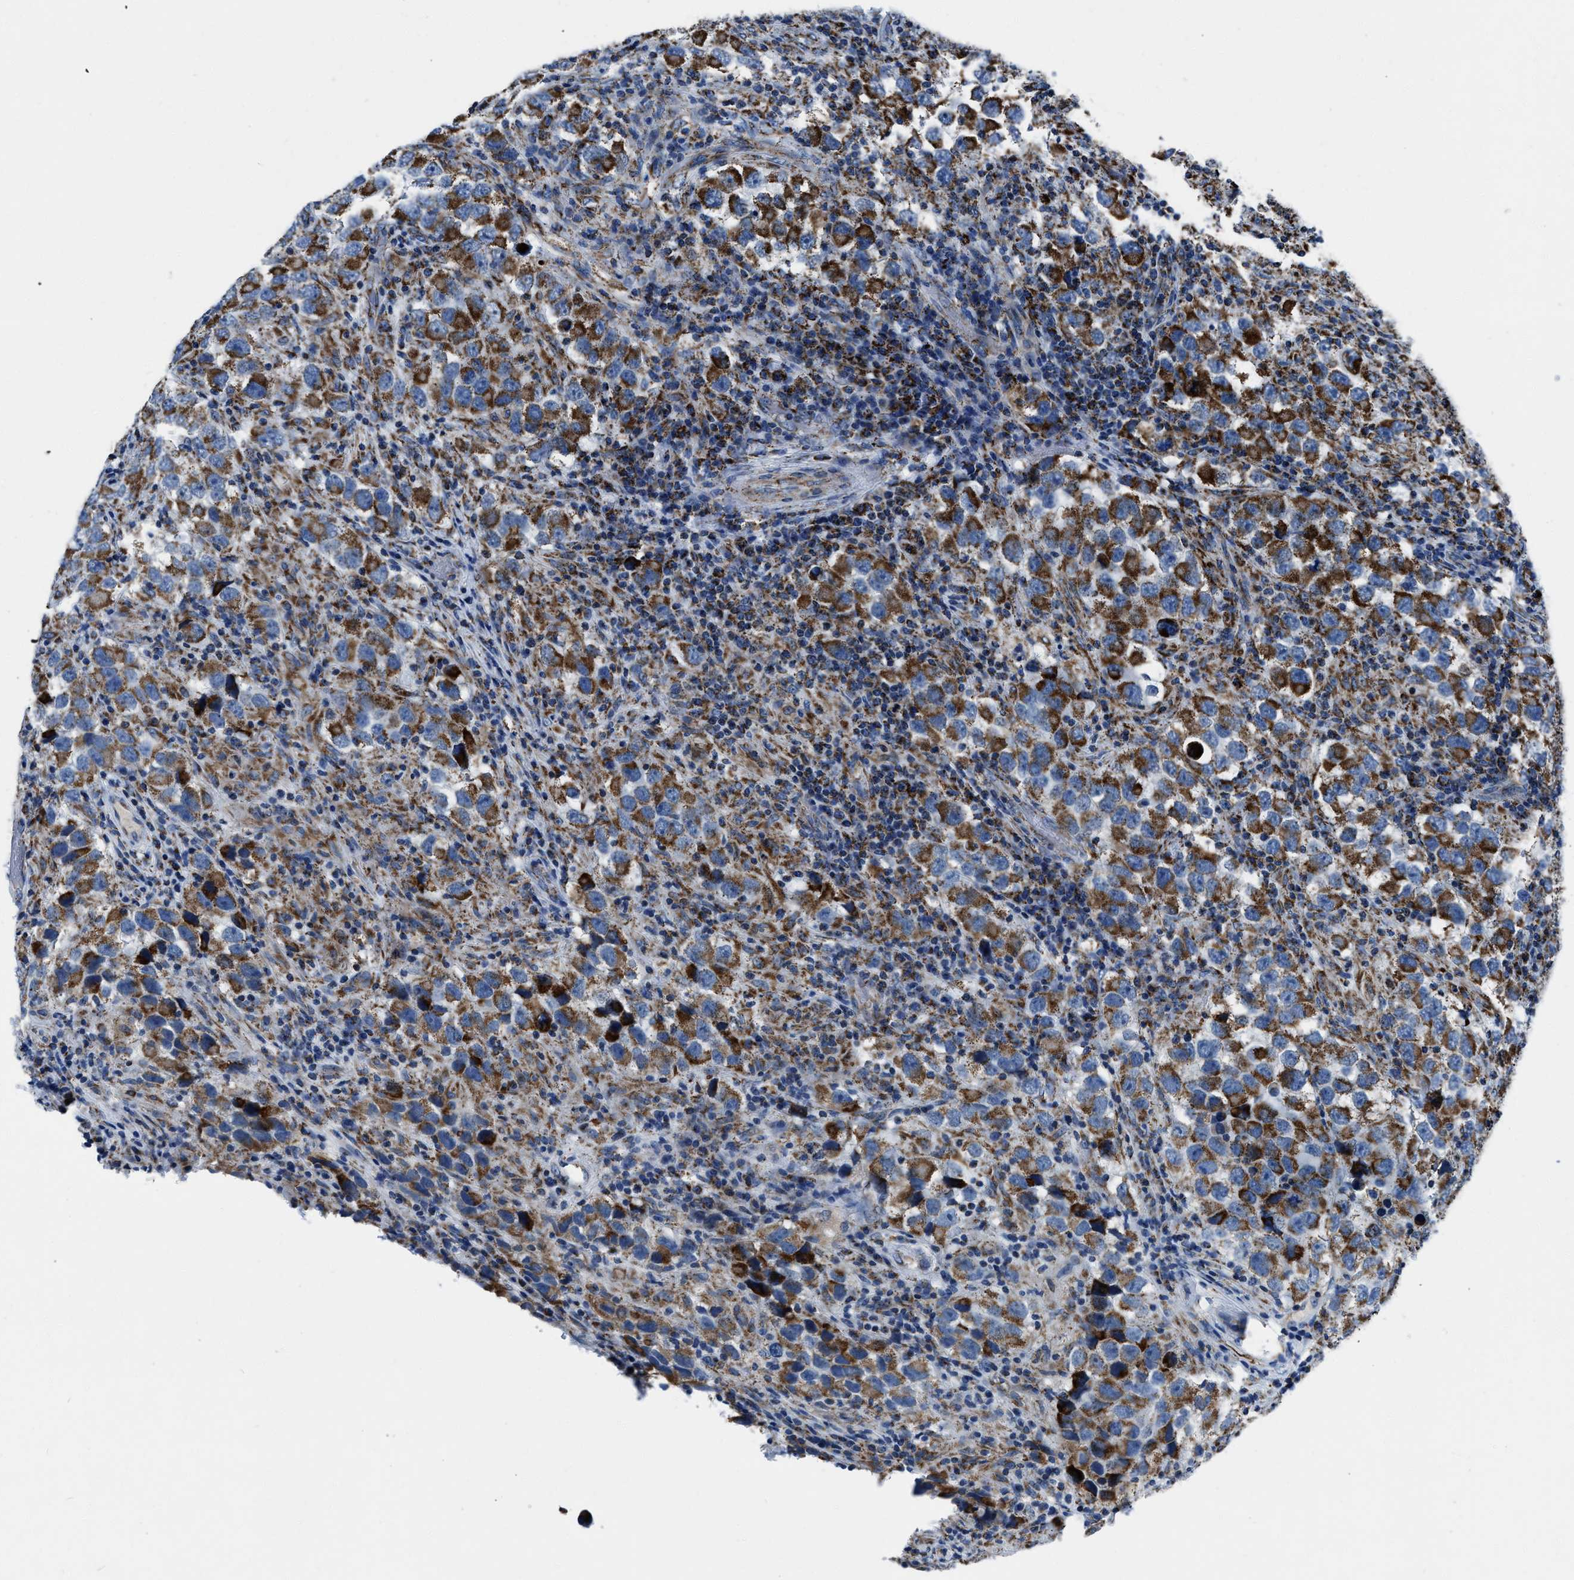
{"staining": {"intensity": "strong", "quantity": ">75%", "location": "cytoplasmic/membranous"}, "tissue": "testis cancer", "cell_type": "Tumor cells", "image_type": "cancer", "snomed": [{"axis": "morphology", "description": "Carcinoma, Embryonal, NOS"}, {"axis": "topography", "description": "Testis"}], "caption": "The immunohistochemical stain shows strong cytoplasmic/membranous staining in tumor cells of testis cancer (embryonal carcinoma) tissue. The staining is performed using DAB brown chromogen to label protein expression. The nuclei are counter-stained blue using hematoxylin.", "gene": "NSD3", "patient": {"sex": "male", "age": 21}}